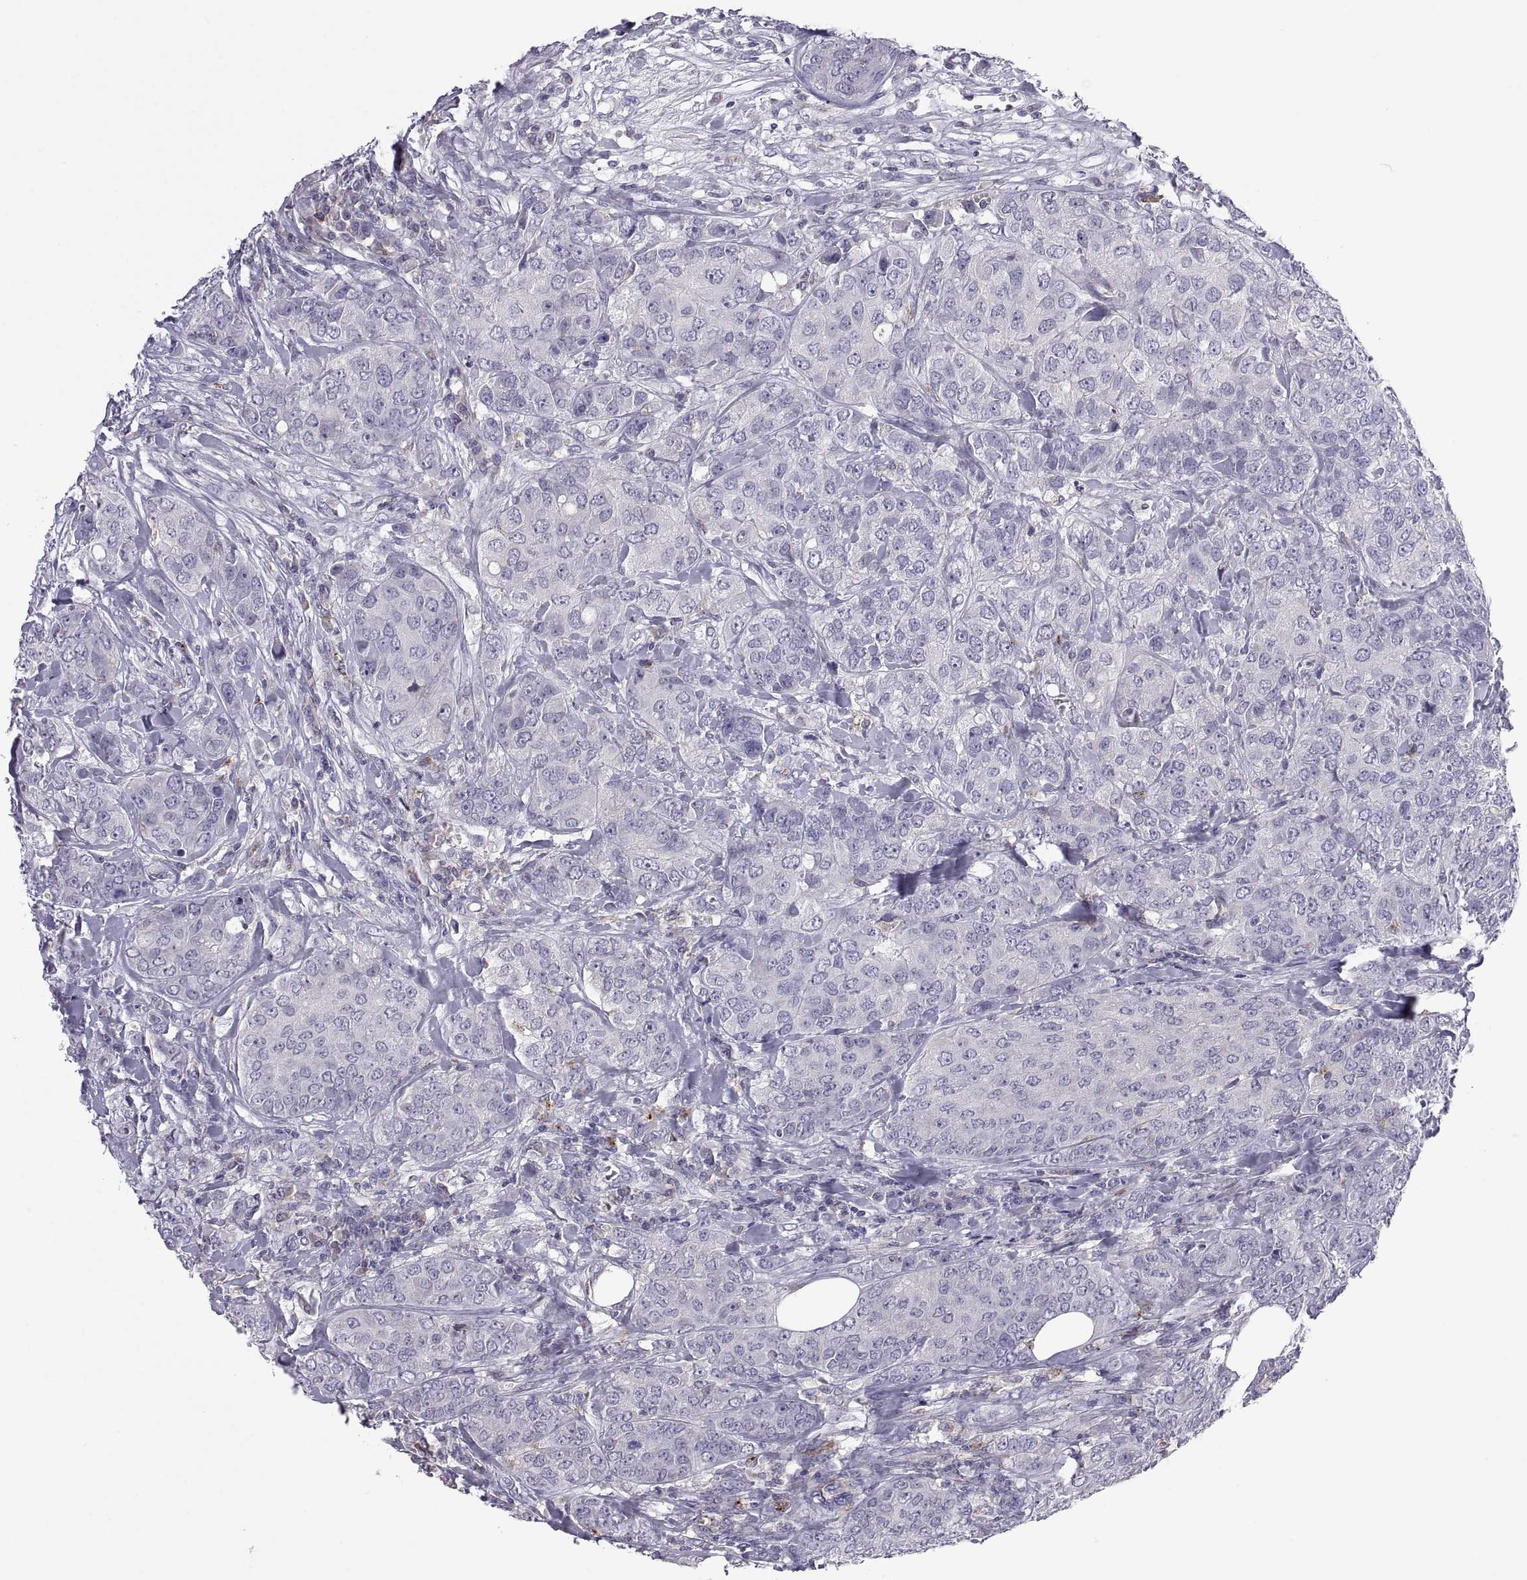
{"staining": {"intensity": "negative", "quantity": "none", "location": "none"}, "tissue": "breast cancer", "cell_type": "Tumor cells", "image_type": "cancer", "snomed": [{"axis": "morphology", "description": "Duct carcinoma"}, {"axis": "topography", "description": "Breast"}], "caption": "High power microscopy image of an immunohistochemistry micrograph of breast cancer (infiltrating ductal carcinoma), revealing no significant expression in tumor cells.", "gene": "RGS19", "patient": {"sex": "female", "age": 43}}